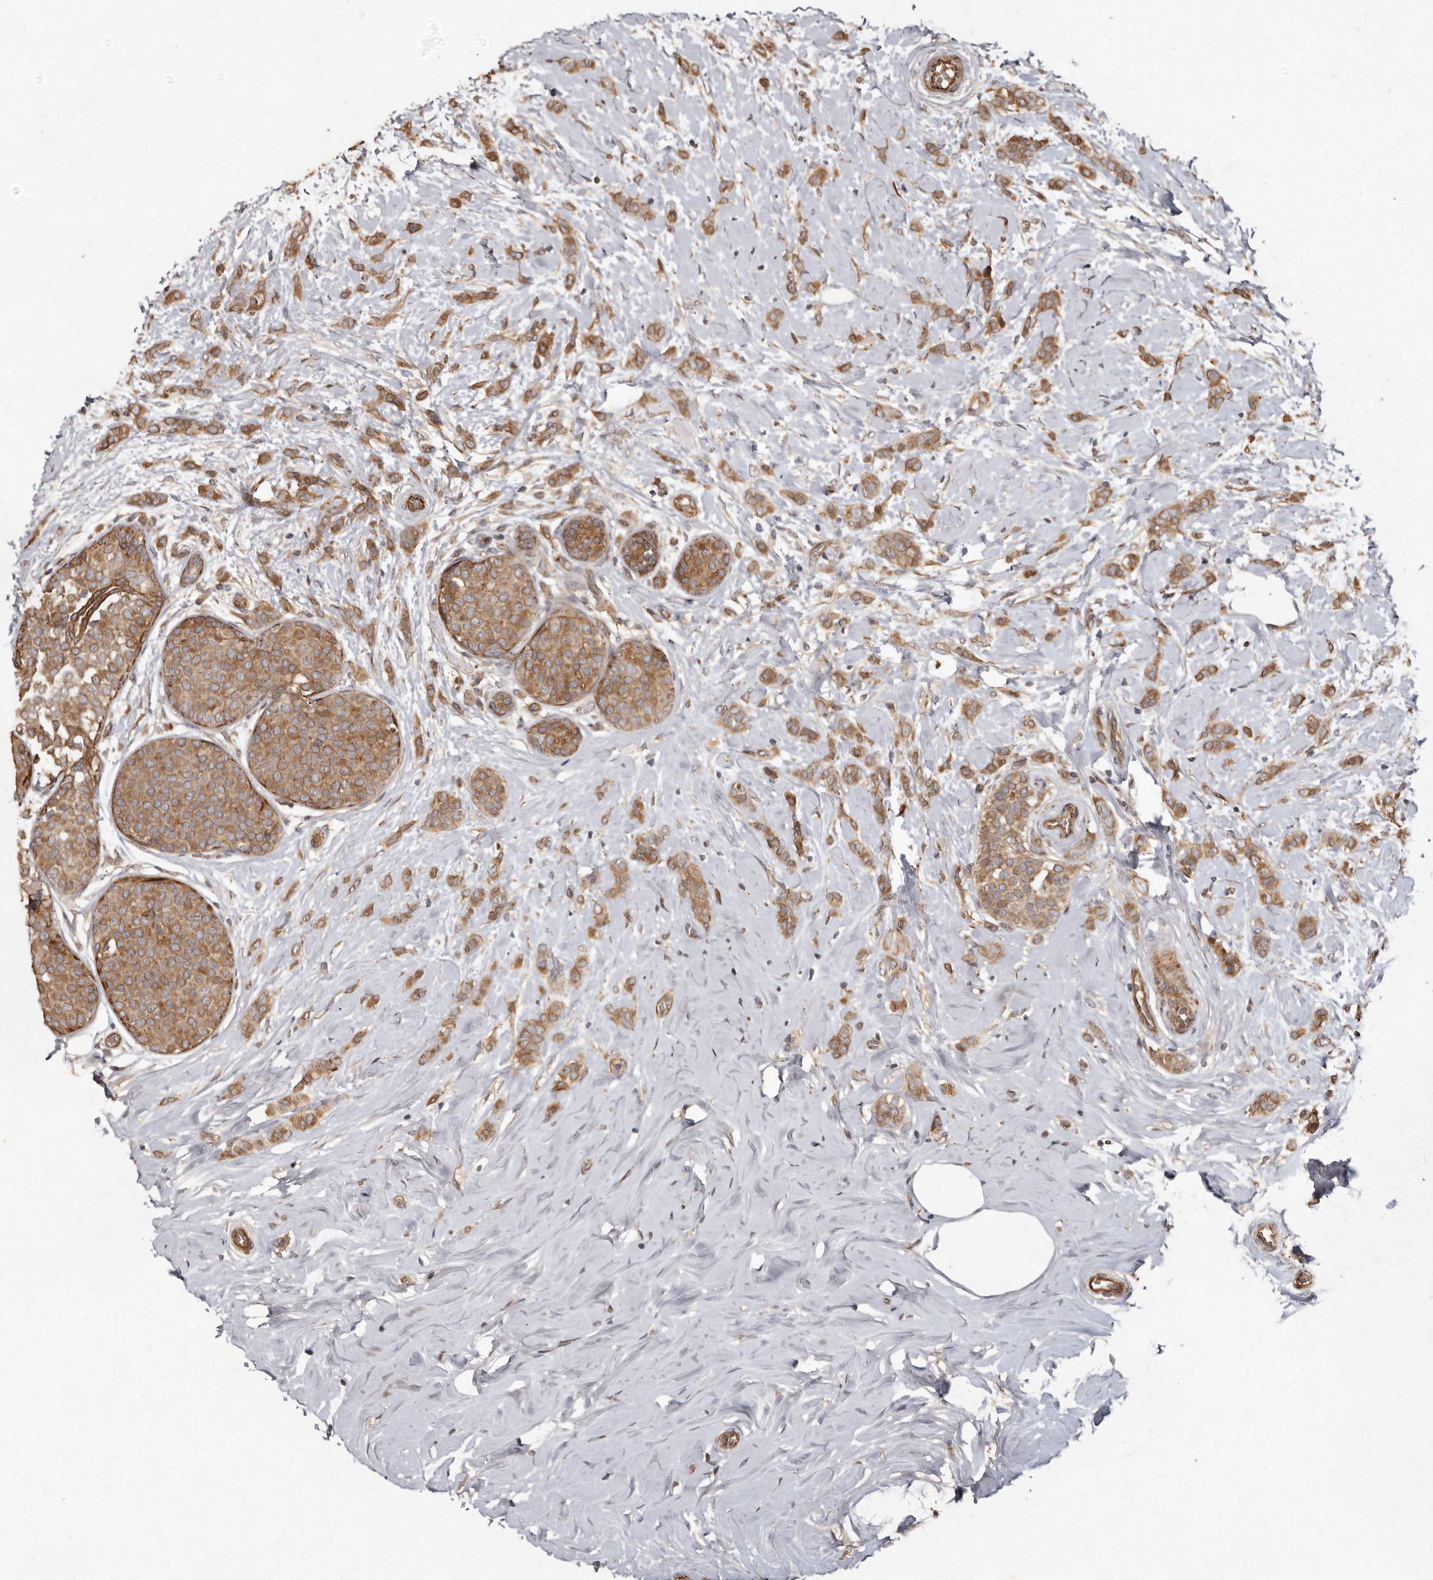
{"staining": {"intensity": "moderate", "quantity": ">75%", "location": "cytoplasmic/membranous"}, "tissue": "breast cancer", "cell_type": "Tumor cells", "image_type": "cancer", "snomed": [{"axis": "morphology", "description": "Lobular carcinoma, in situ"}, {"axis": "morphology", "description": "Lobular carcinoma"}, {"axis": "topography", "description": "Breast"}], "caption": "Lobular carcinoma (breast) stained for a protein (brown) displays moderate cytoplasmic/membranous positive positivity in approximately >75% of tumor cells.", "gene": "SEMA3A", "patient": {"sex": "female", "age": 41}}